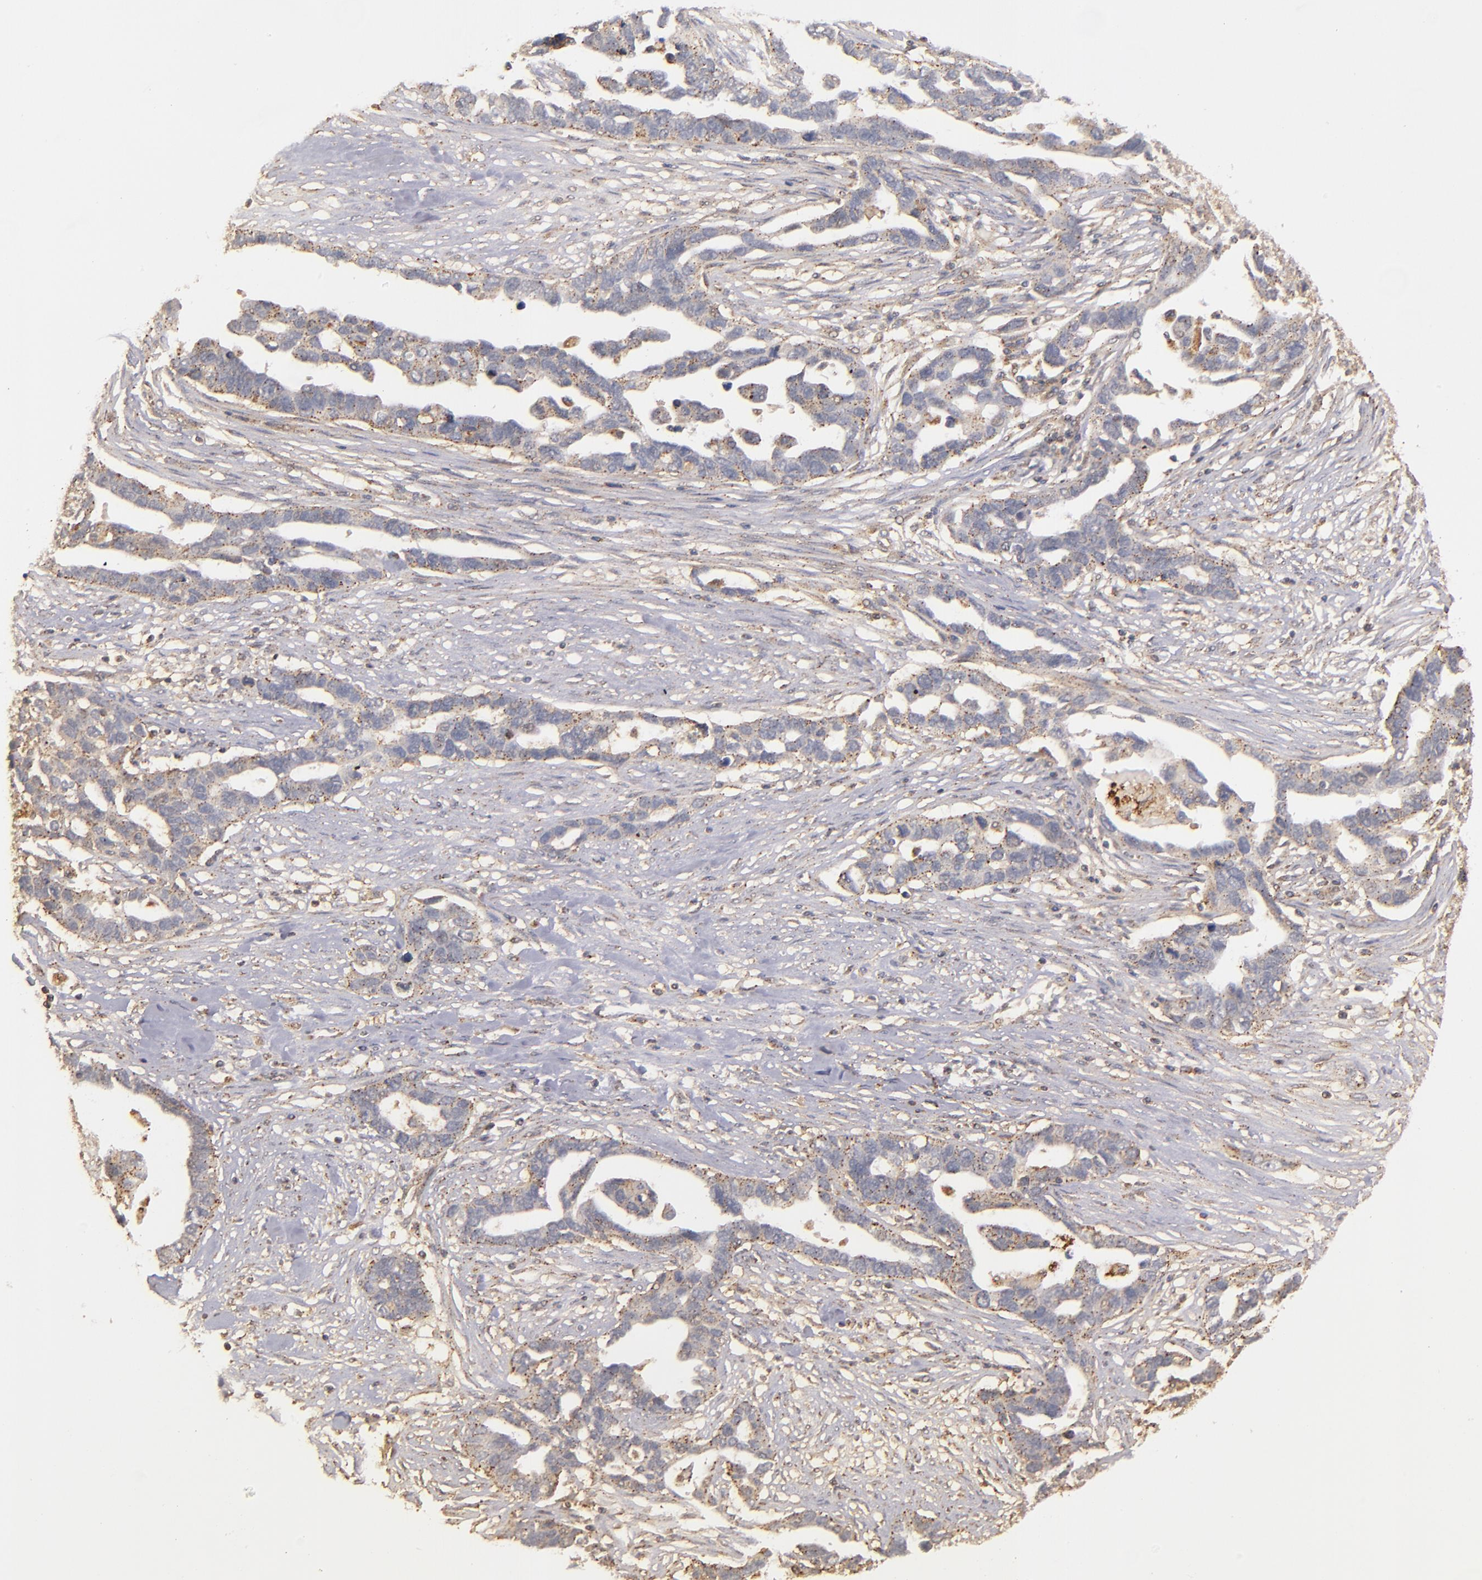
{"staining": {"intensity": "weak", "quantity": "25%-75%", "location": "cytoplasmic/membranous"}, "tissue": "ovarian cancer", "cell_type": "Tumor cells", "image_type": "cancer", "snomed": [{"axis": "morphology", "description": "Cystadenocarcinoma, serous, NOS"}, {"axis": "topography", "description": "Ovary"}], "caption": "This photomicrograph exhibits serous cystadenocarcinoma (ovarian) stained with IHC to label a protein in brown. The cytoplasmic/membranous of tumor cells show weak positivity for the protein. Nuclei are counter-stained blue.", "gene": "ZFYVE1", "patient": {"sex": "female", "age": 54}}